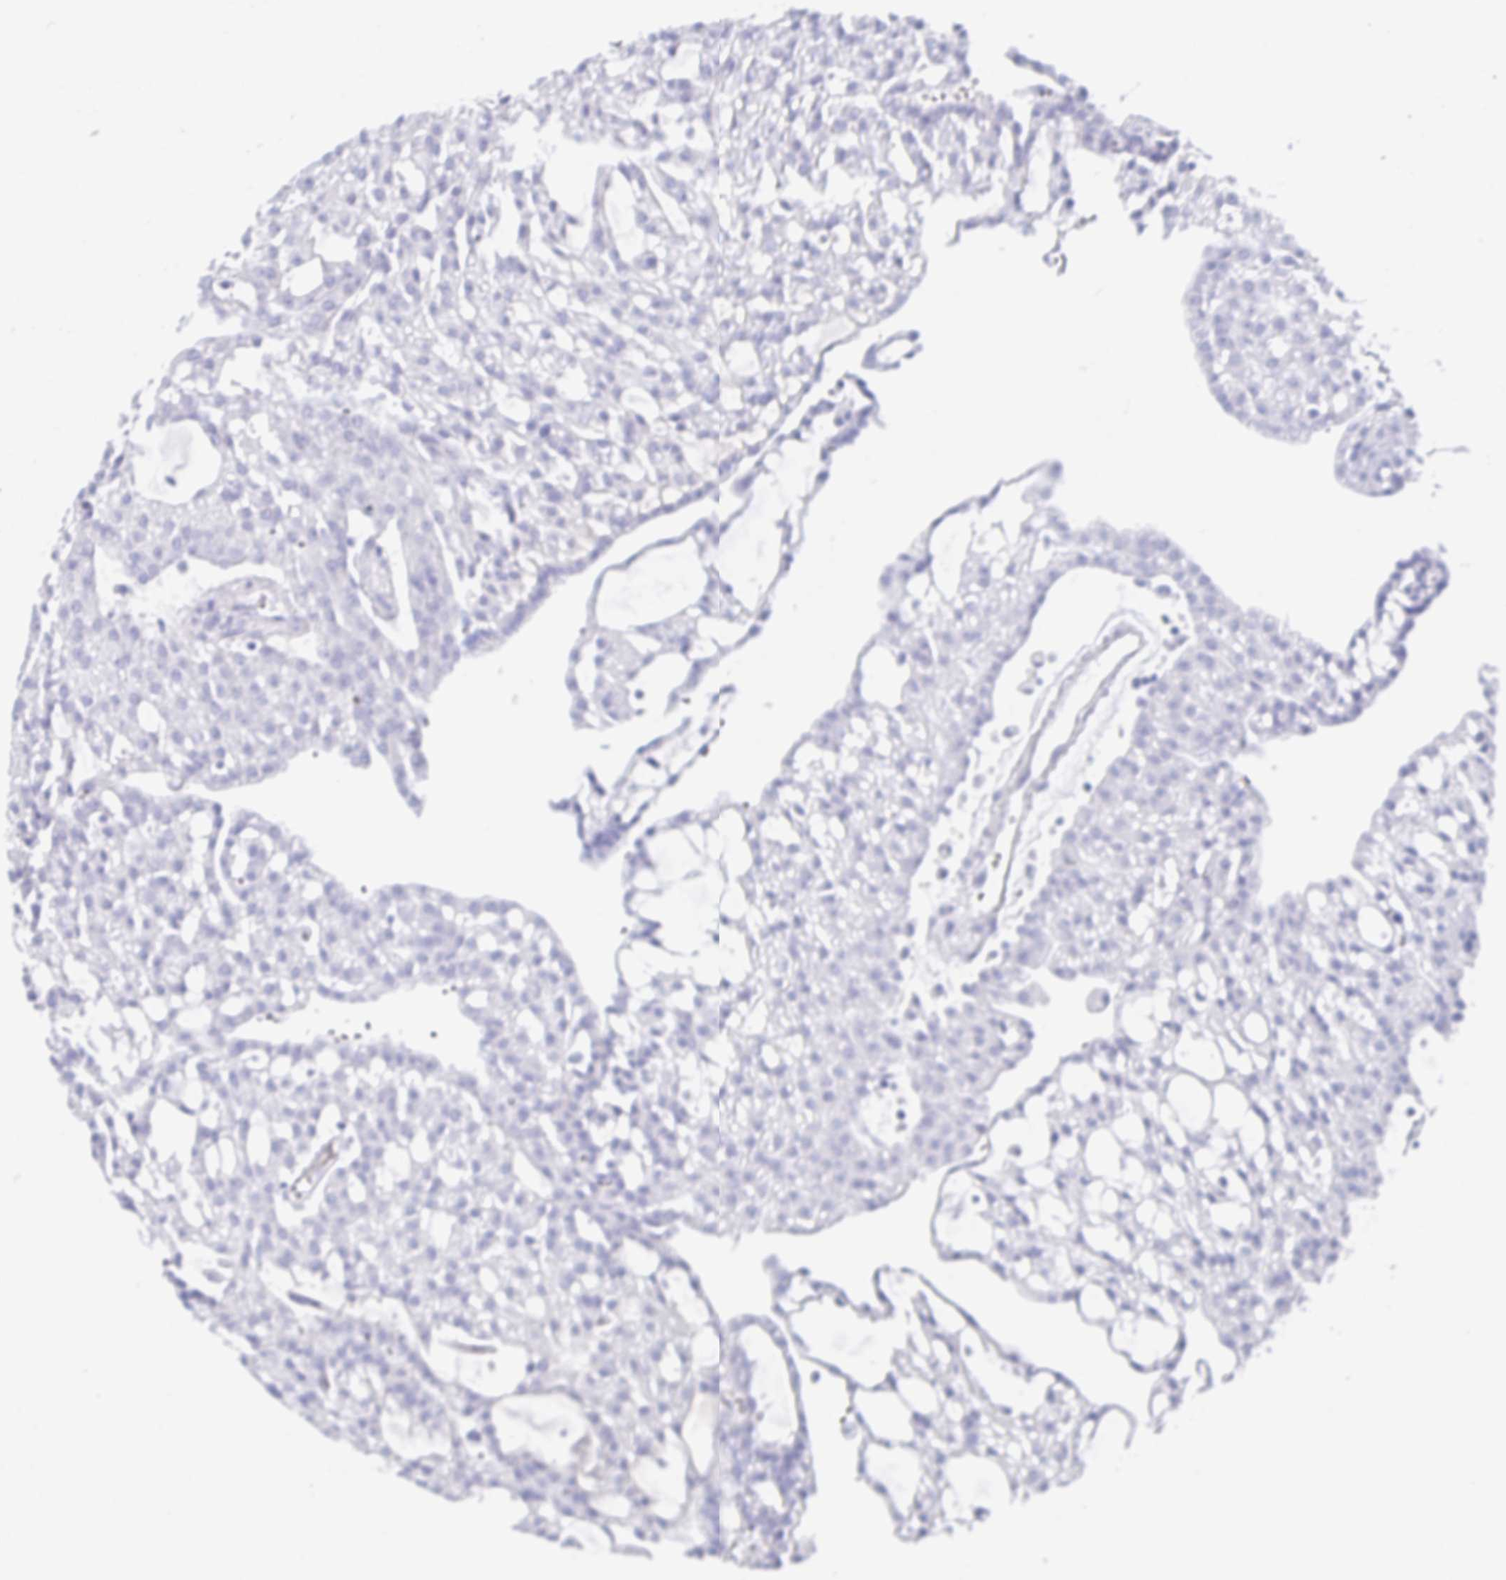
{"staining": {"intensity": "negative", "quantity": "none", "location": "none"}, "tissue": "renal cancer", "cell_type": "Tumor cells", "image_type": "cancer", "snomed": [{"axis": "morphology", "description": "Adenocarcinoma, NOS"}, {"axis": "topography", "description": "Kidney"}], "caption": "IHC micrograph of human renal cancer stained for a protein (brown), which reveals no expression in tumor cells.", "gene": "CHAT", "patient": {"sex": "male", "age": 63}}